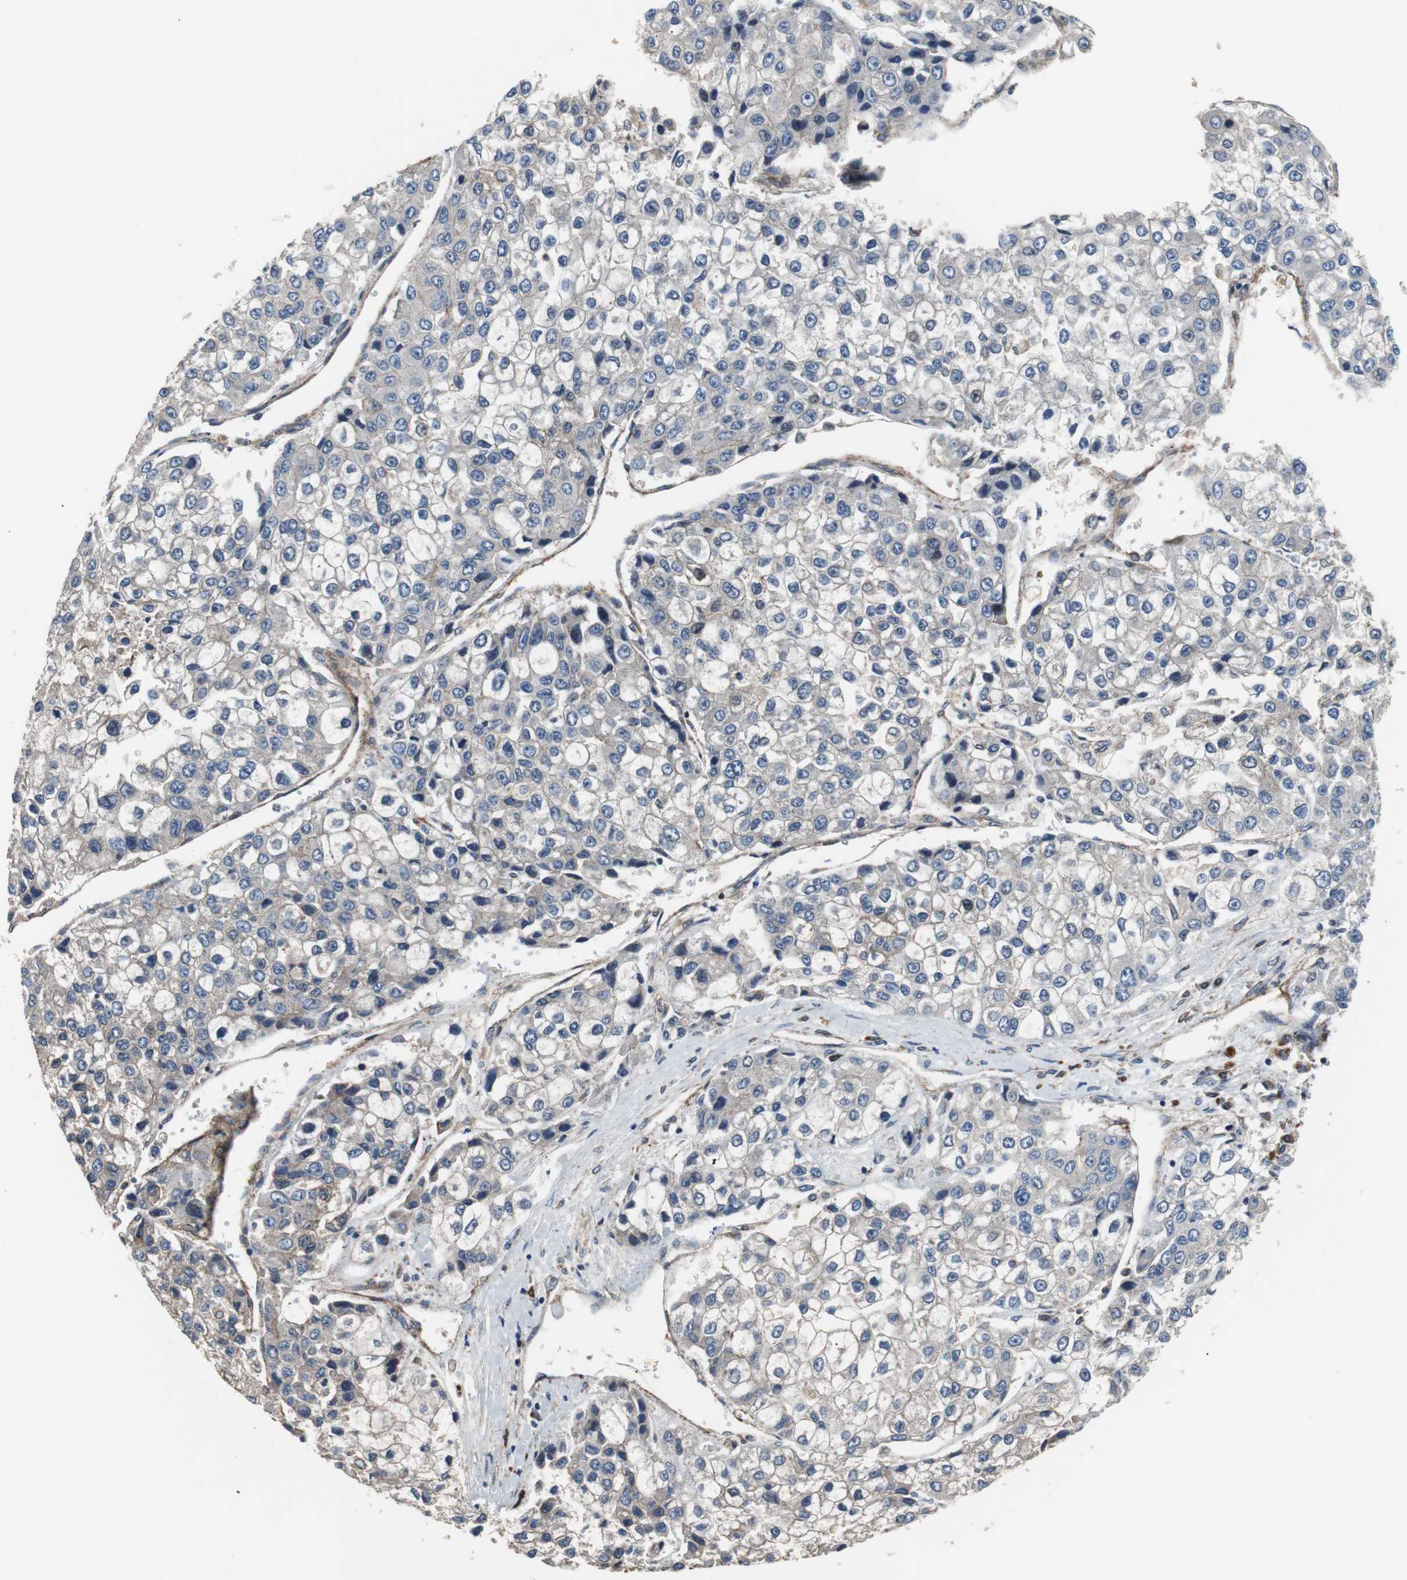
{"staining": {"intensity": "weak", "quantity": ">75%", "location": "cytoplasmic/membranous"}, "tissue": "liver cancer", "cell_type": "Tumor cells", "image_type": "cancer", "snomed": [{"axis": "morphology", "description": "Carcinoma, Hepatocellular, NOS"}, {"axis": "topography", "description": "Liver"}], "caption": "An immunohistochemistry (IHC) micrograph of tumor tissue is shown. Protein staining in brown labels weak cytoplasmic/membranous positivity in liver cancer within tumor cells. The staining is performed using DAB brown chromogen to label protein expression. The nuclei are counter-stained blue using hematoxylin.", "gene": "PLCG2", "patient": {"sex": "female", "age": 66}}